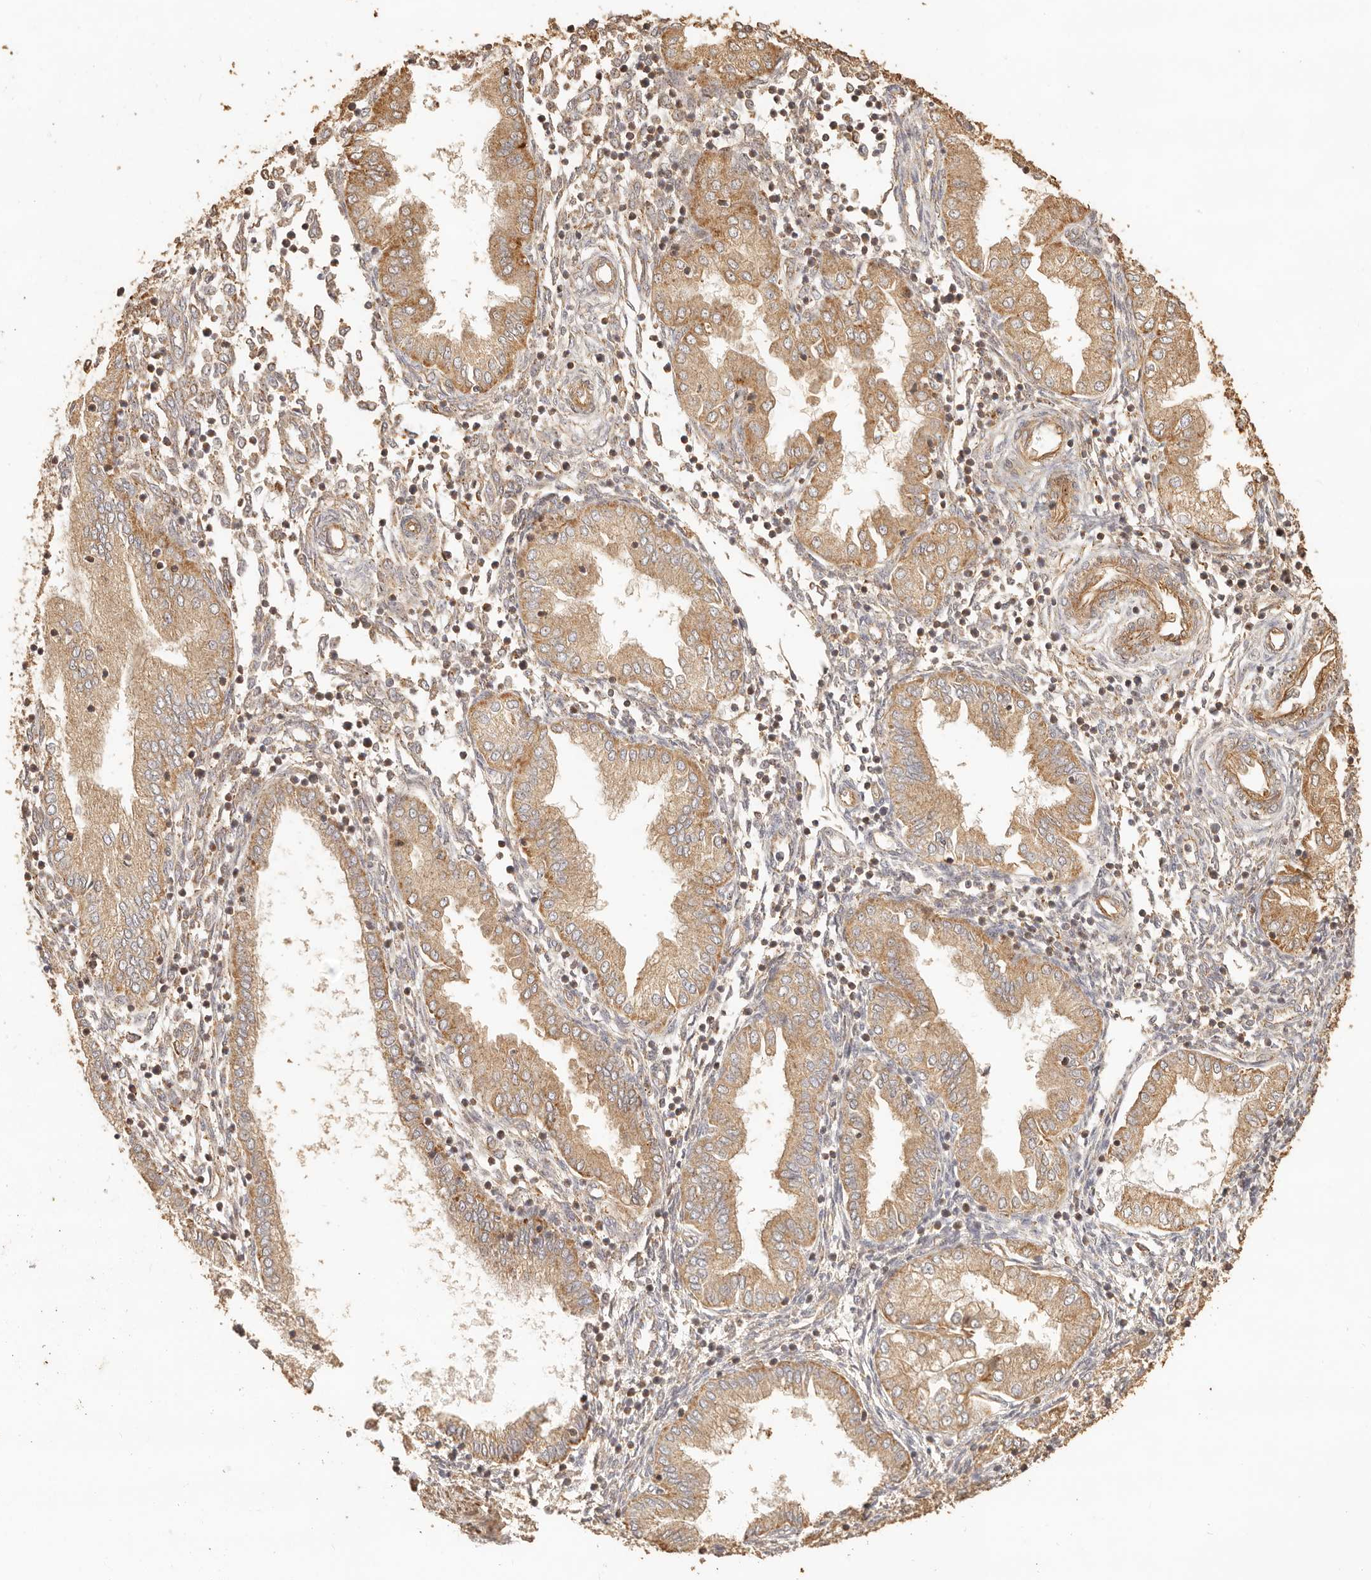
{"staining": {"intensity": "weak", "quantity": ">75%", "location": "cytoplasmic/membranous"}, "tissue": "endometrium", "cell_type": "Cells in endometrial stroma", "image_type": "normal", "snomed": [{"axis": "morphology", "description": "Normal tissue, NOS"}, {"axis": "topography", "description": "Endometrium"}], "caption": "An IHC histopathology image of benign tissue is shown. Protein staining in brown shows weak cytoplasmic/membranous positivity in endometrium within cells in endometrial stroma. (Brightfield microscopy of DAB IHC at high magnification).", "gene": "PTPN22", "patient": {"sex": "female", "age": 53}}